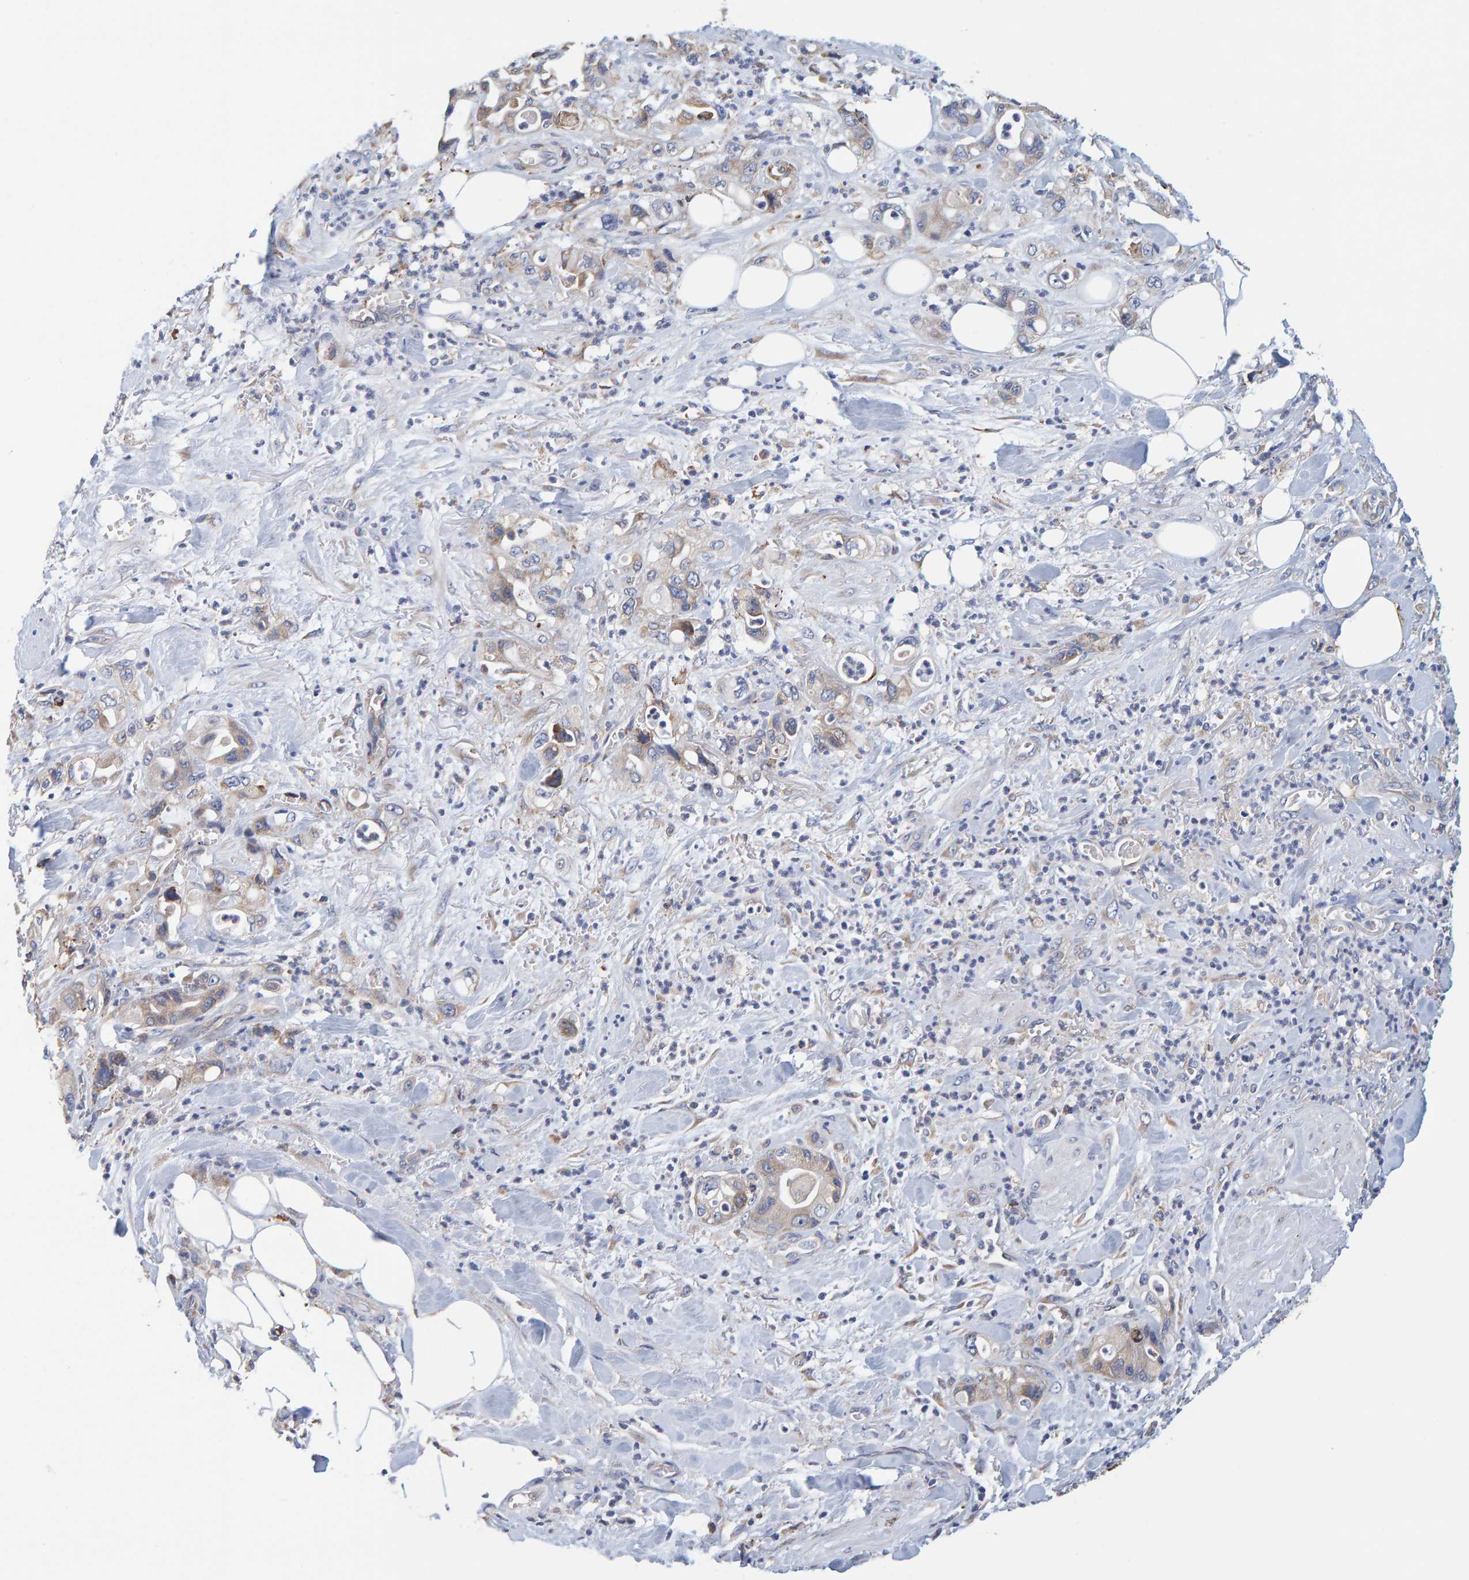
{"staining": {"intensity": "weak", "quantity": "25%-75%", "location": "cytoplasmic/membranous"}, "tissue": "pancreatic cancer", "cell_type": "Tumor cells", "image_type": "cancer", "snomed": [{"axis": "morphology", "description": "Adenocarcinoma, NOS"}, {"axis": "topography", "description": "Pancreas"}], "caption": "Human adenocarcinoma (pancreatic) stained with a protein marker demonstrates weak staining in tumor cells.", "gene": "SGPL1", "patient": {"sex": "male", "age": 70}}